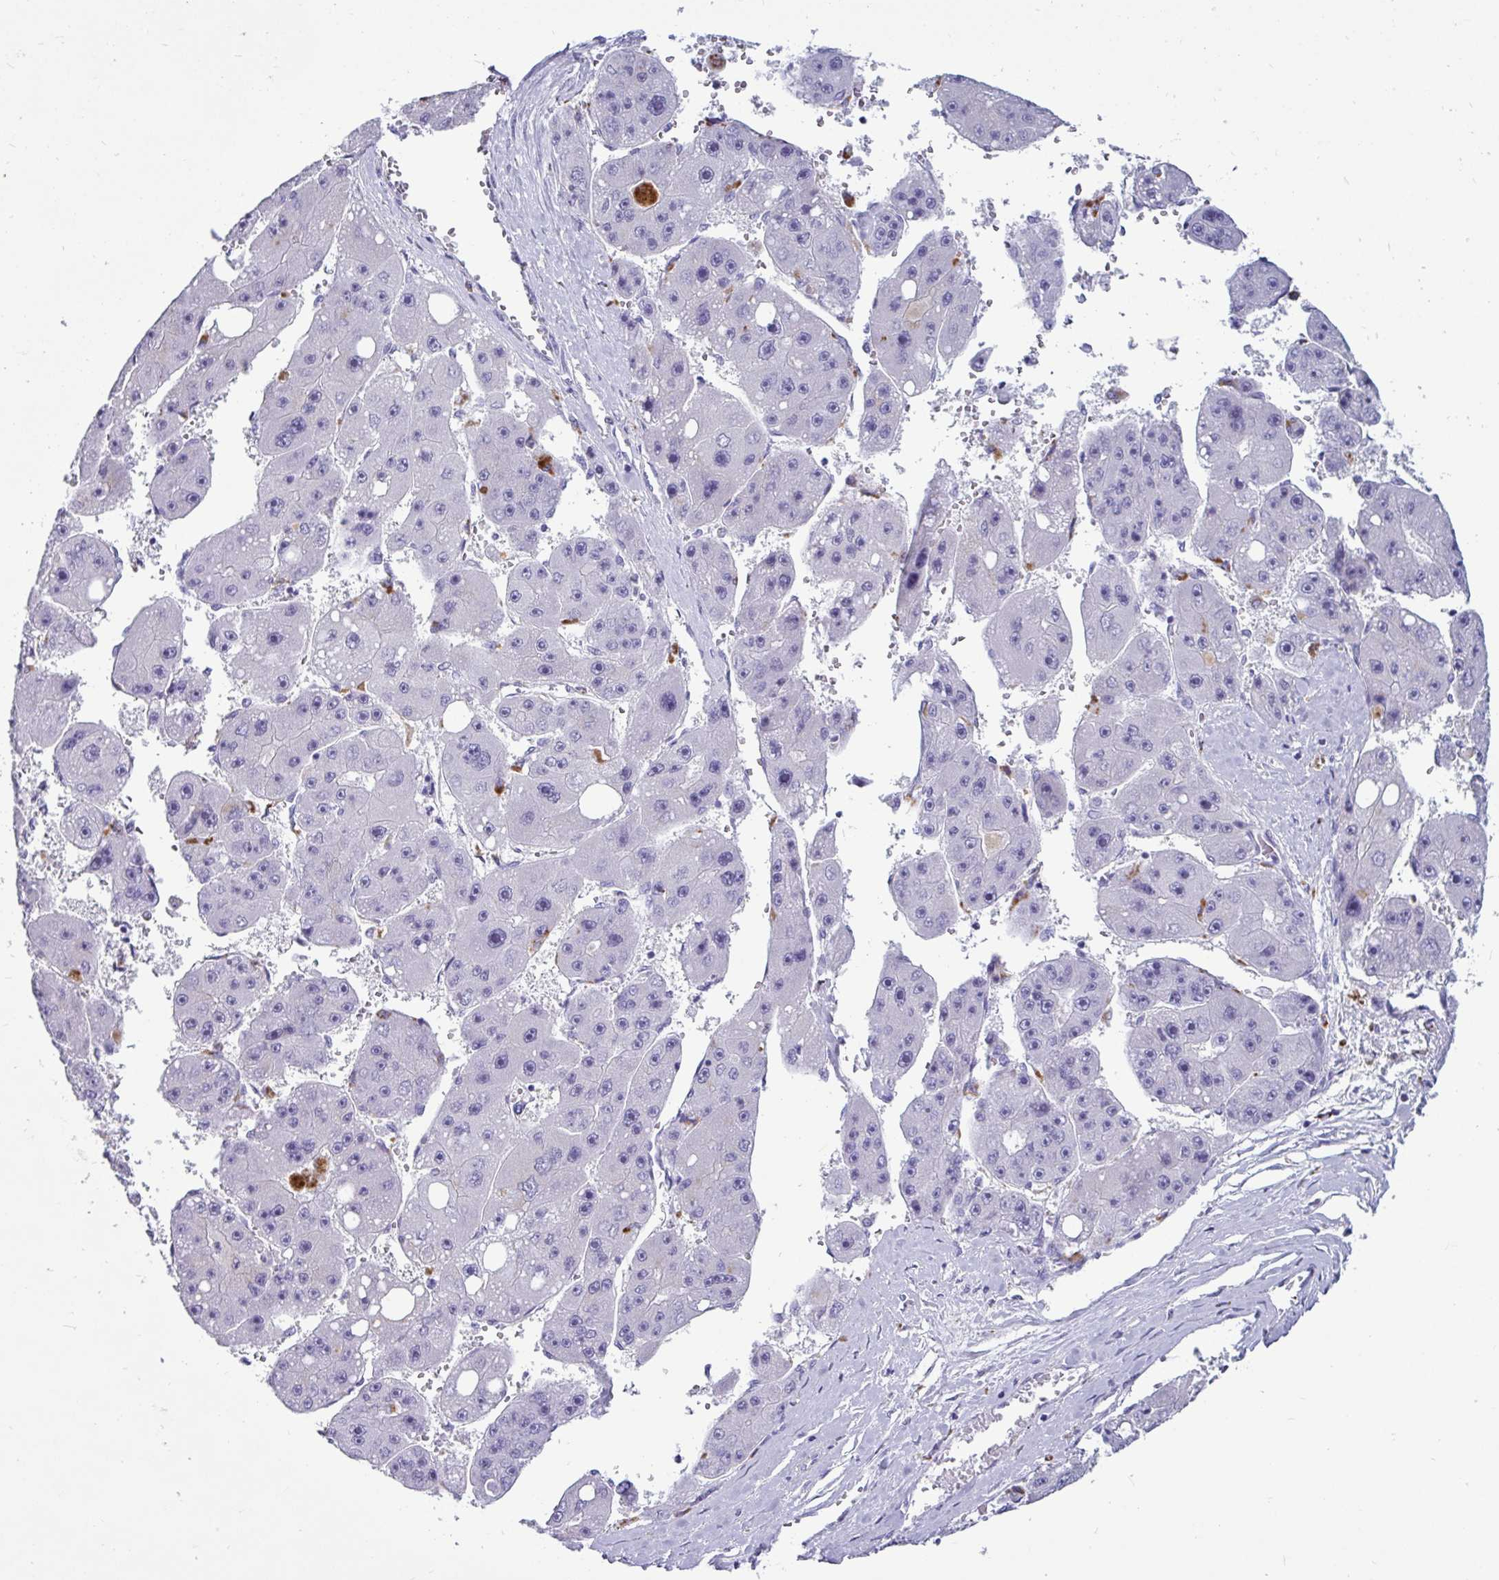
{"staining": {"intensity": "negative", "quantity": "none", "location": "none"}, "tissue": "liver cancer", "cell_type": "Tumor cells", "image_type": "cancer", "snomed": [{"axis": "morphology", "description": "Carcinoma, Hepatocellular, NOS"}, {"axis": "topography", "description": "Liver"}], "caption": "This photomicrograph is of liver cancer stained with immunohistochemistry to label a protein in brown with the nuclei are counter-stained blue. There is no expression in tumor cells. (DAB (3,3'-diaminobenzidine) IHC visualized using brightfield microscopy, high magnification).", "gene": "CTSZ", "patient": {"sex": "female", "age": 61}}